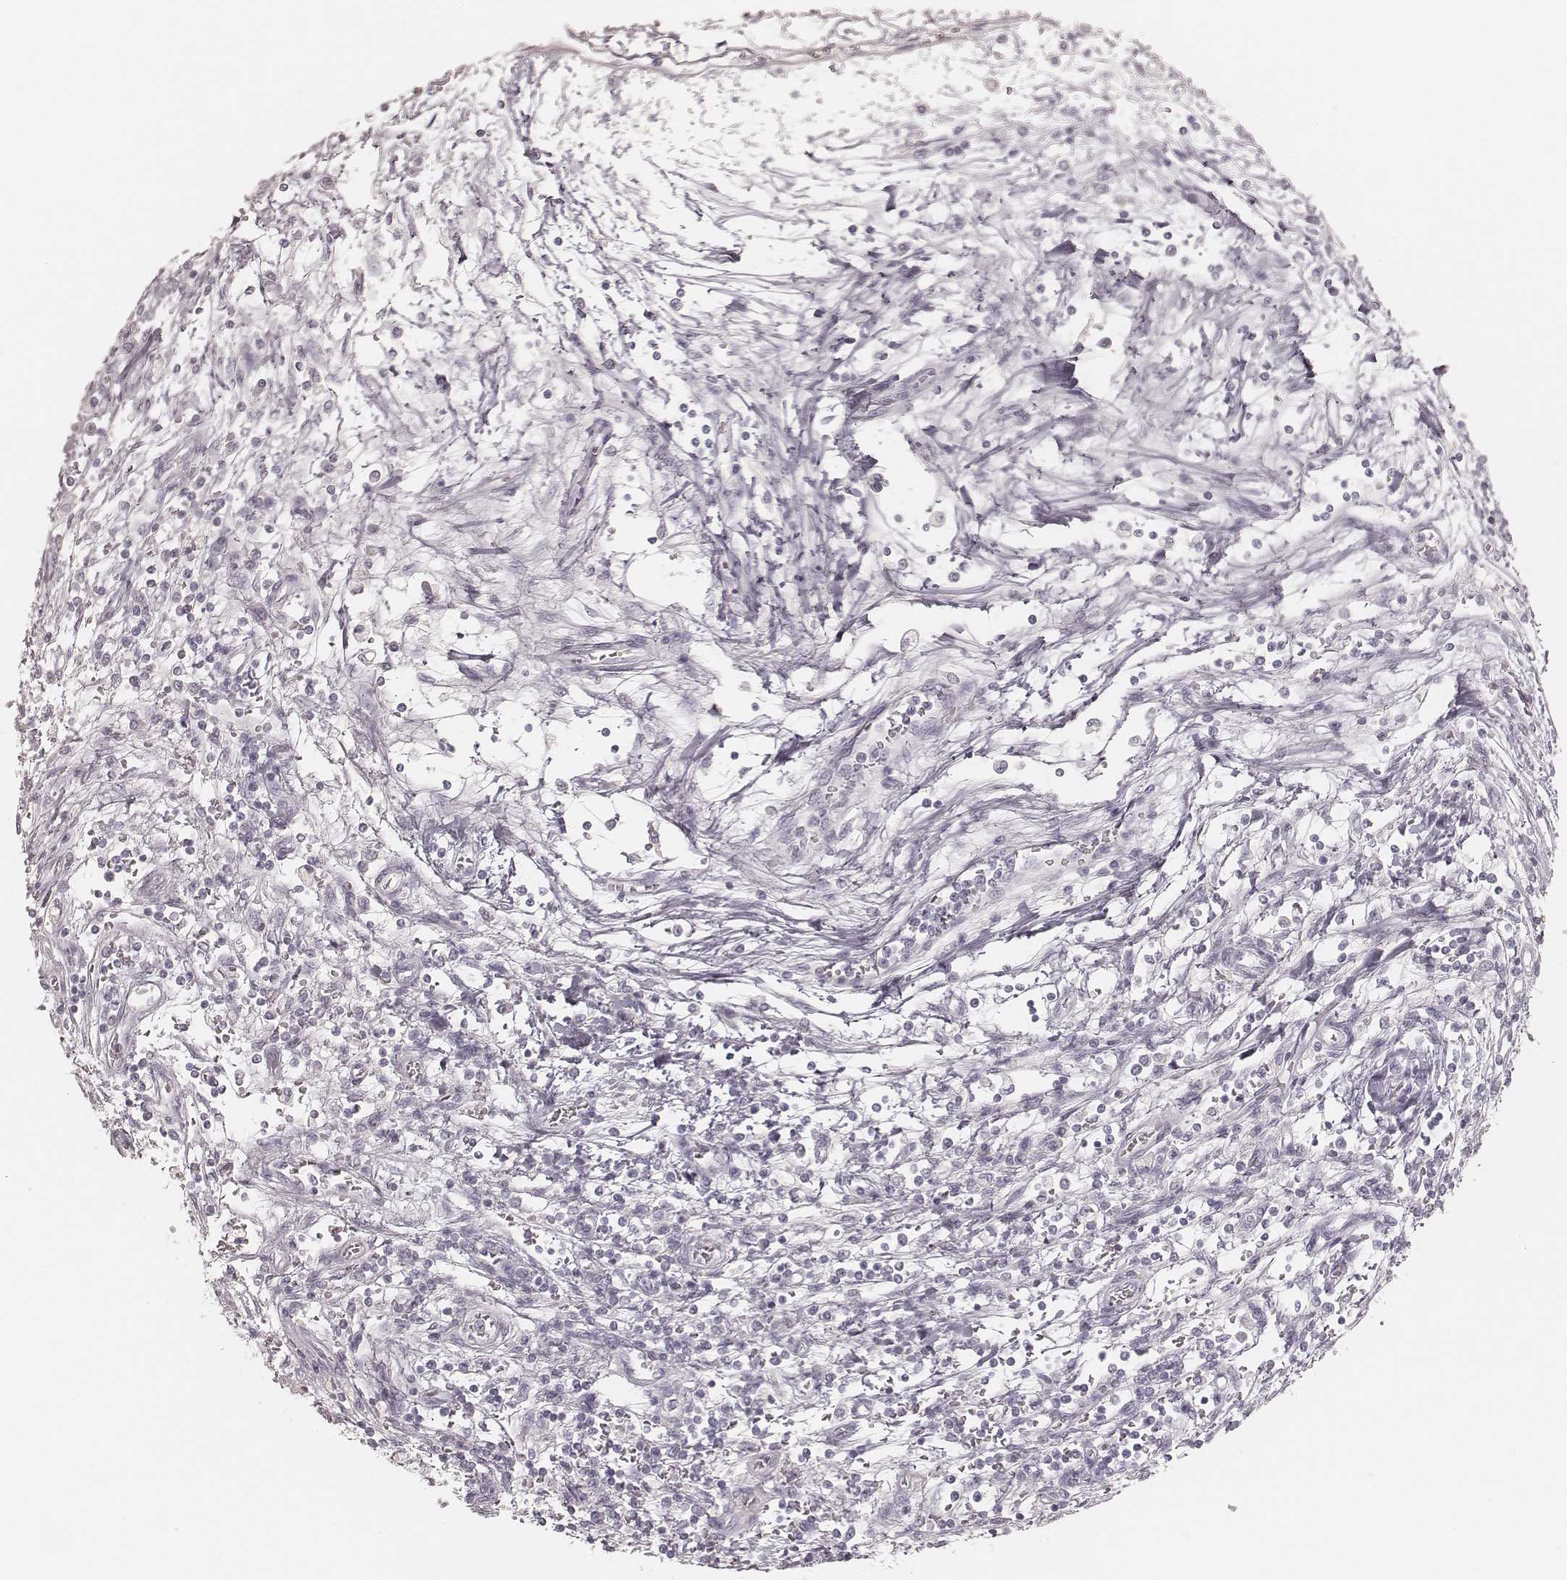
{"staining": {"intensity": "negative", "quantity": "none", "location": "none"}, "tissue": "testis cancer", "cell_type": "Tumor cells", "image_type": "cancer", "snomed": [{"axis": "morphology", "description": "Seminoma, NOS"}, {"axis": "topography", "description": "Testis"}], "caption": "An immunohistochemistry (IHC) micrograph of testis seminoma is shown. There is no staining in tumor cells of testis seminoma. (DAB immunohistochemistry (IHC) with hematoxylin counter stain).", "gene": "KRT26", "patient": {"sex": "male", "age": 34}}